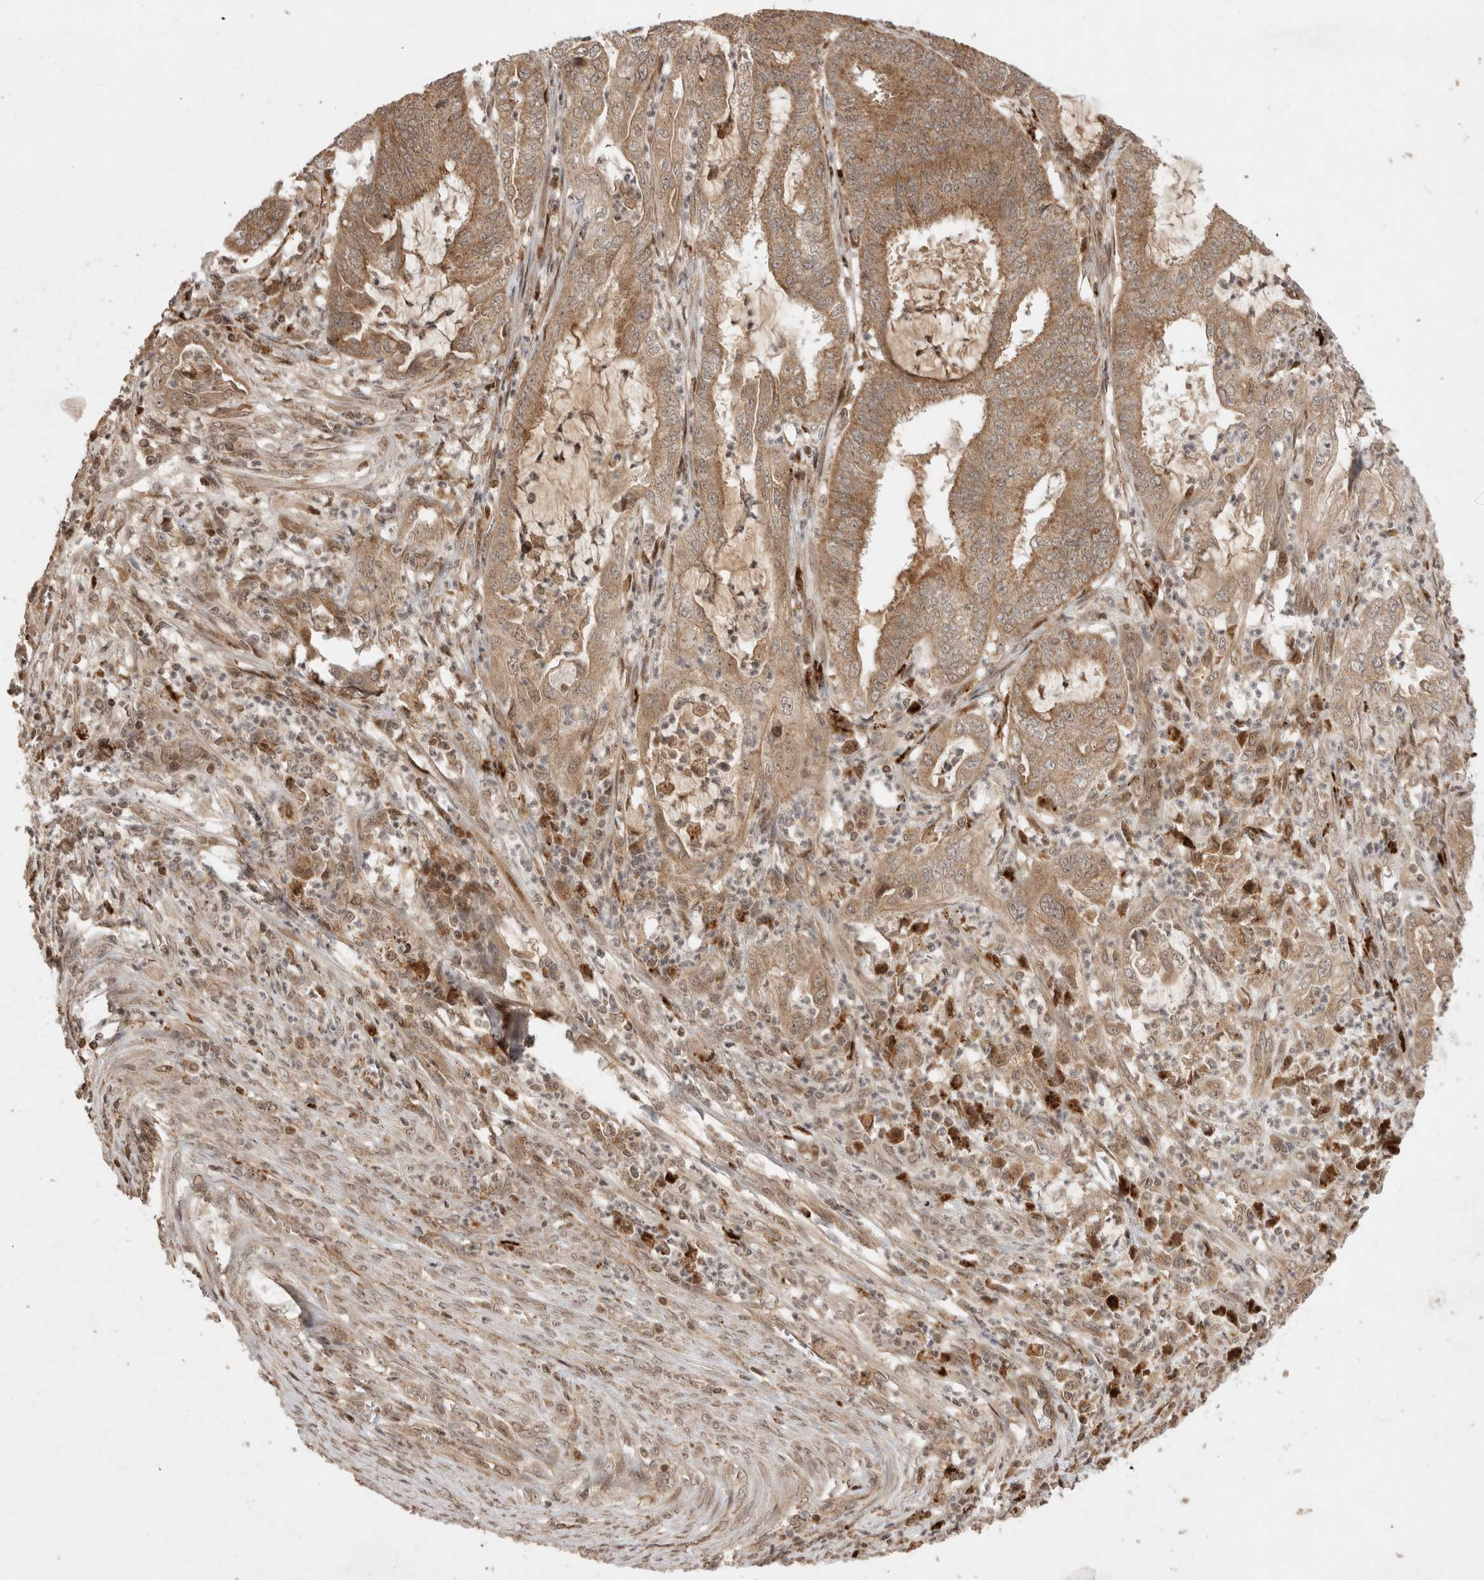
{"staining": {"intensity": "moderate", "quantity": ">75%", "location": "cytoplasmic/membranous"}, "tissue": "endometrial cancer", "cell_type": "Tumor cells", "image_type": "cancer", "snomed": [{"axis": "morphology", "description": "Adenocarcinoma, NOS"}, {"axis": "topography", "description": "Endometrium"}], "caption": "The immunohistochemical stain shows moderate cytoplasmic/membranous positivity in tumor cells of endometrial cancer (adenocarcinoma) tissue.", "gene": "FAM221A", "patient": {"sex": "female", "age": 51}}